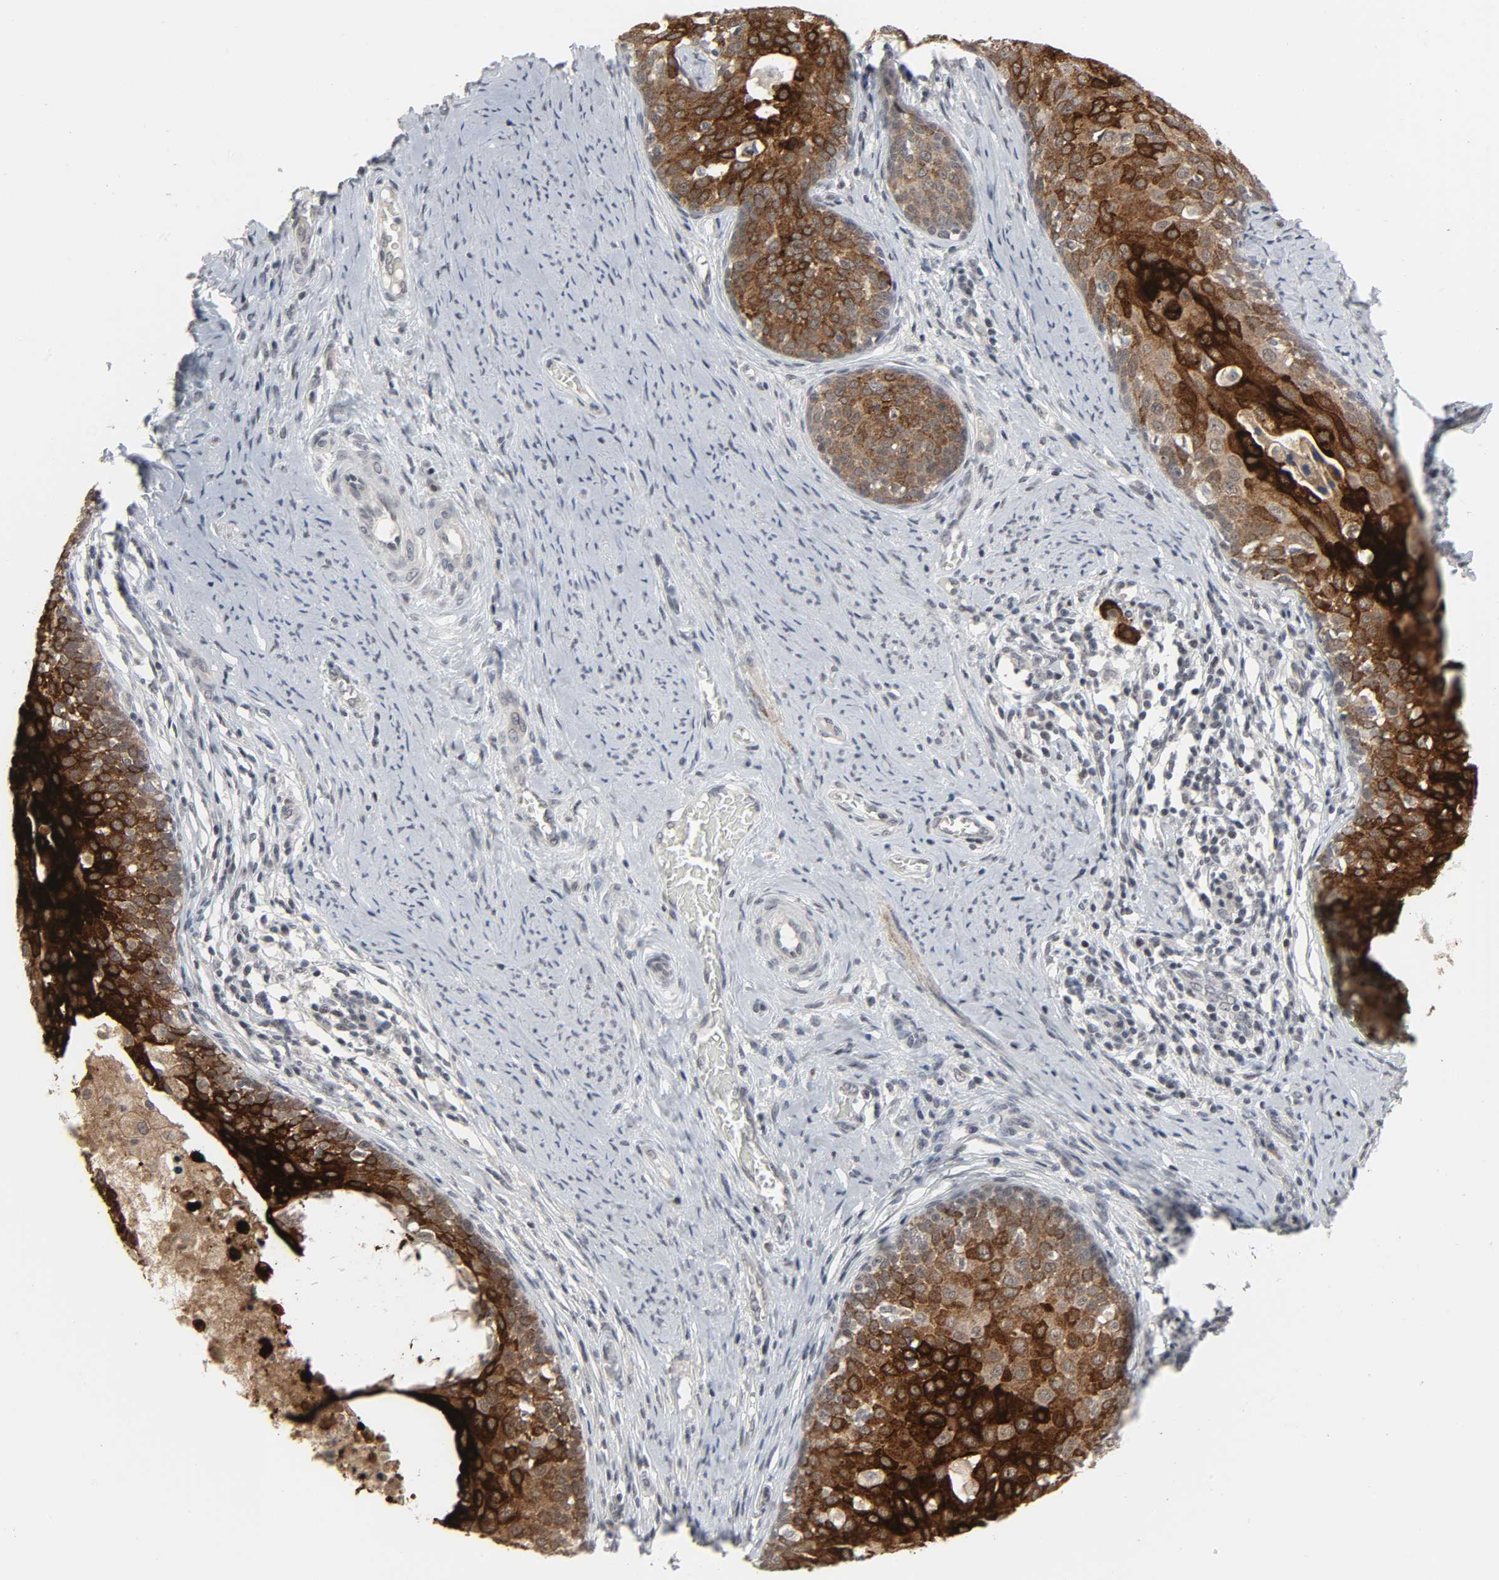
{"staining": {"intensity": "strong", "quantity": ">75%", "location": "cytoplasmic/membranous"}, "tissue": "cervical cancer", "cell_type": "Tumor cells", "image_type": "cancer", "snomed": [{"axis": "morphology", "description": "Squamous cell carcinoma, NOS"}, {"axis": "morphology", "description": "Adenocarcinoma, NOS"}, {"axis": "topography", "description": "Cervix"}], "caption": "DAB immunohistochemical staining of human squamous cell carcinoma (cervical) shows strong cytoplasmic/membranous protein positivity in approximately >75% of tumor cells. (Brightfield microscopy of DAB IHC at high magnification).", "gene": "MUC1", "patient": {"sex": "female", "age": 52}}